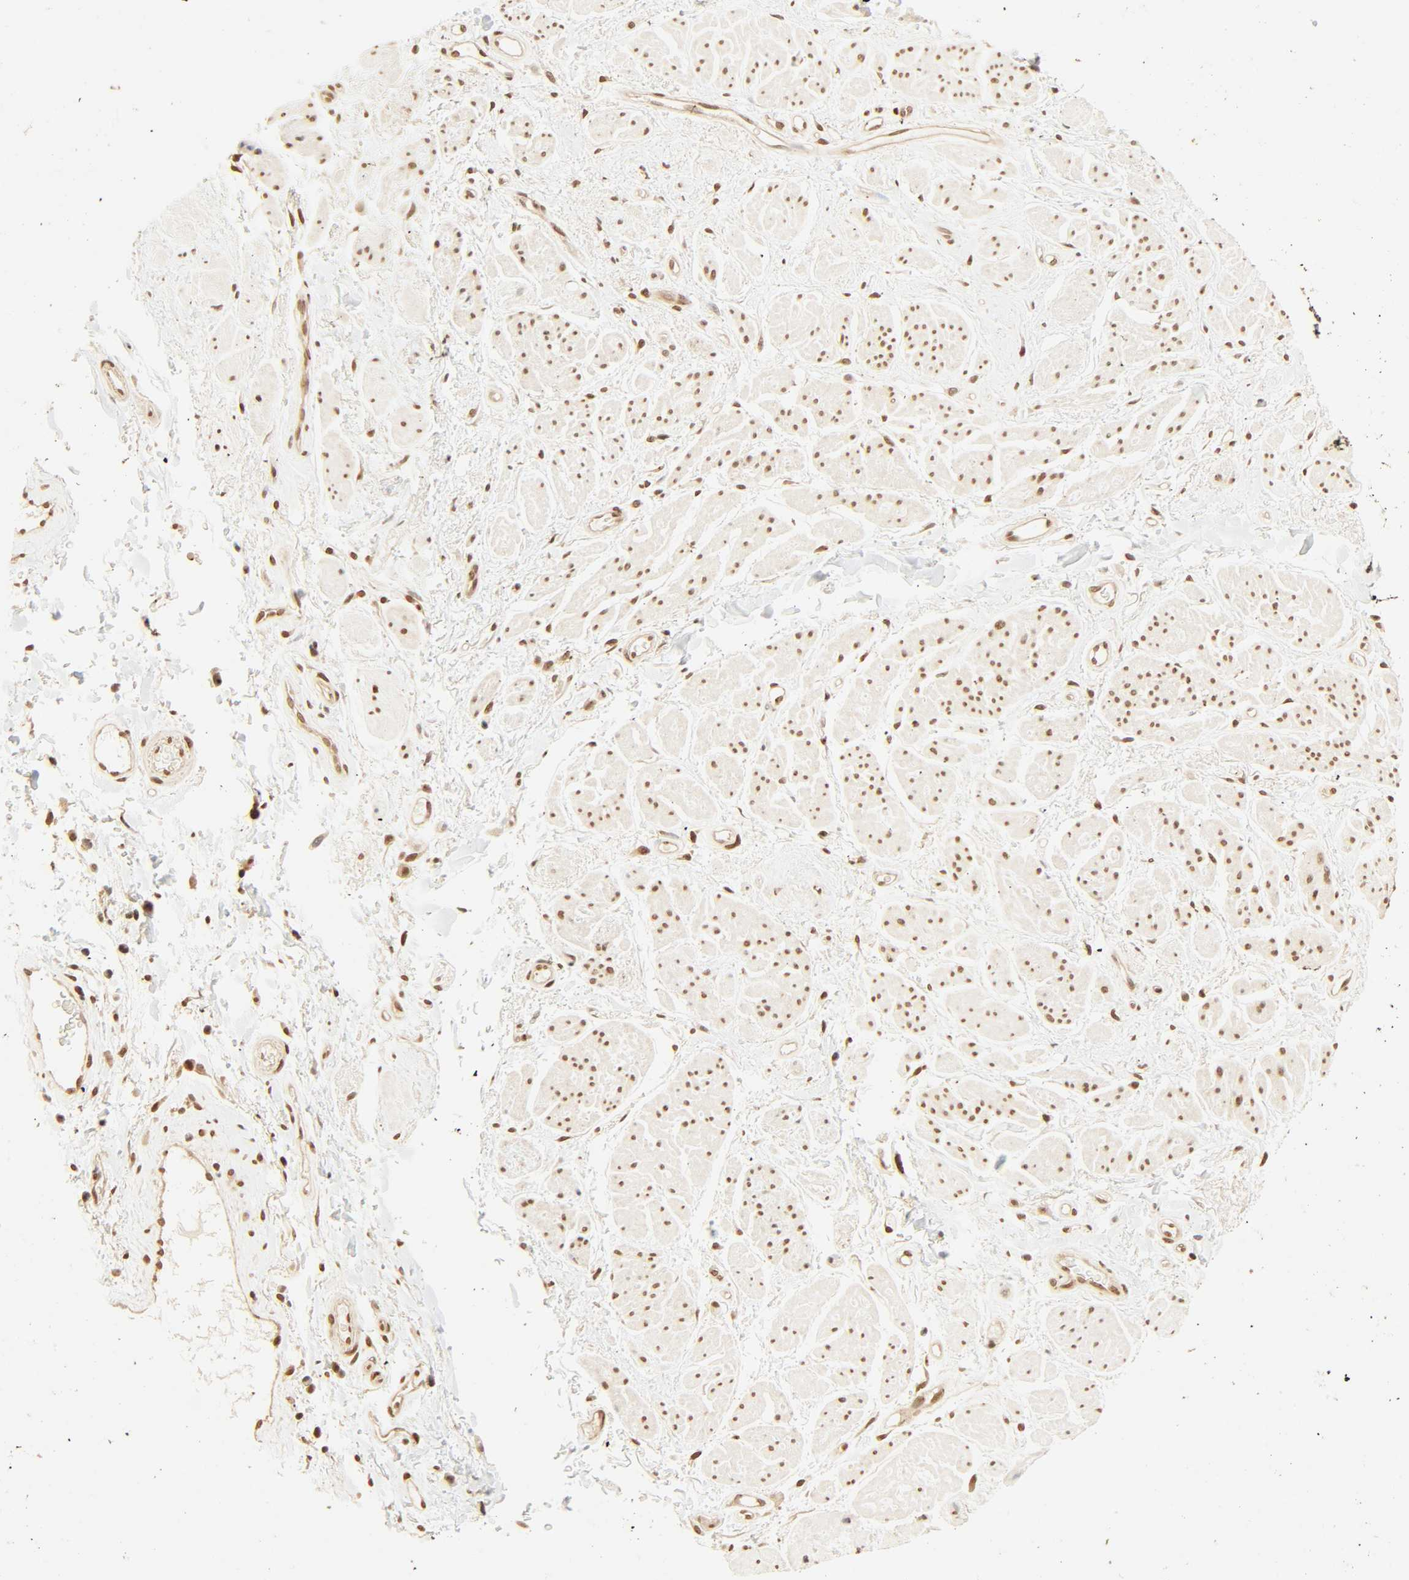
{"staining": {"intensity": "moderate", "quantity": ">75%", "location": "nuclear"}, "tissue": "adipose tissue", "cell_type": "Adipocytes", "image_type": "normal", "snomed": [{"axis": "morphology", "description": "Normal tissue, NOS"}, {"axis": "topography", "description": "Soft tissue"}, {"axis": "topography", "description": "Peripheral nerve tissue"}], "caption": "Human adipose tissue stained with a brown dye displays moderate nuclear positive expression in approximately >75% of adipocytes.", "gene": "UBC", "patient": {"sex": "female", "age": 71}}